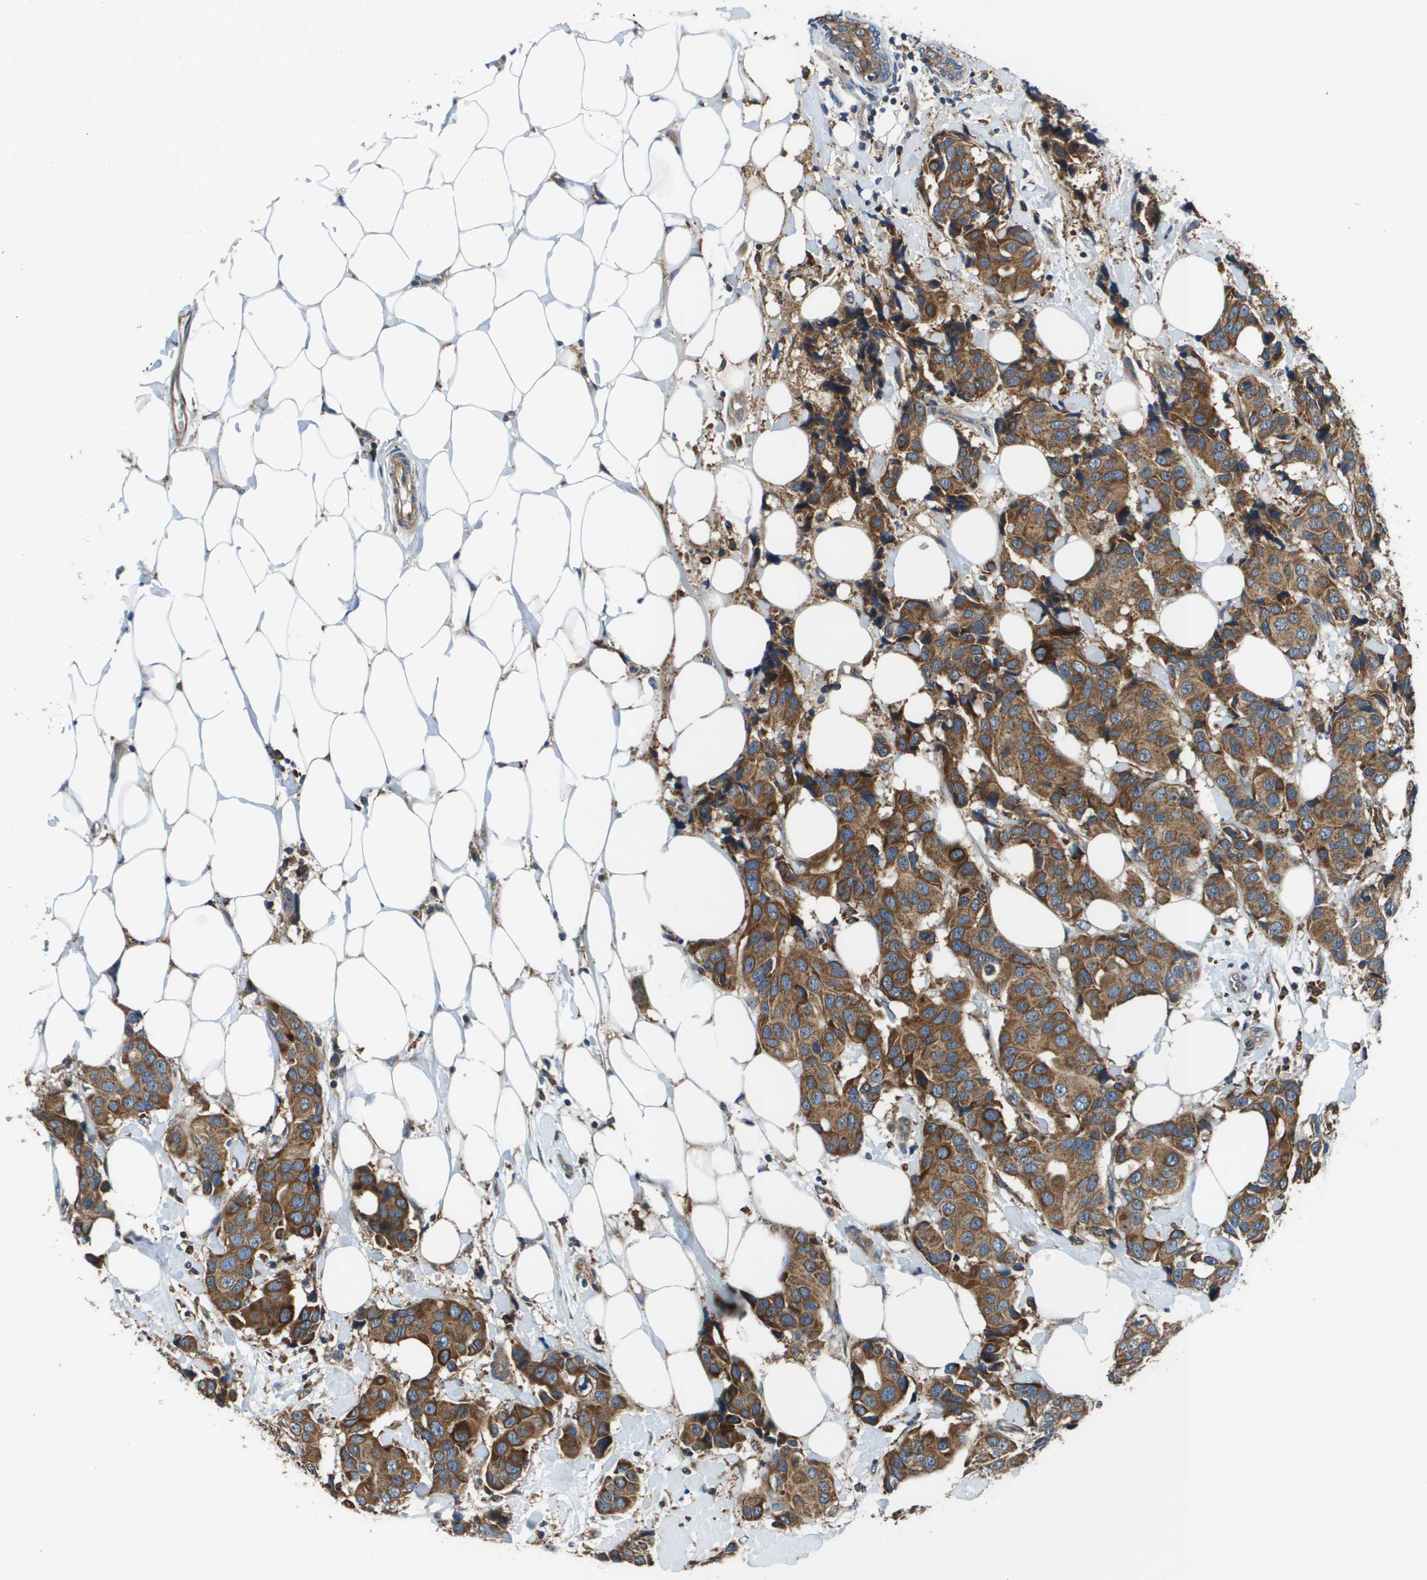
{"staining": {"intensity": "strong", "quantity": ">75%", "location": "cytoplasmic/membranous"}, "tissue": "breast cancer", "cell_type": "Tumor cells", "image_type": "cancer", "snomed": [{"axis": "morphology", "description": "Normal tissue, NOS"}, {"axis": "morphology", "description": "Duct carcinoma"}, {"axis": "topography", "description": "Breast"}], "caption": "An image of breast cancer stained for a protein shows strong cytoplasmic/membranous brown staining in tumor cells.", "gene": "CNPY3", "patient": {"sex": "female", "age": 39}}